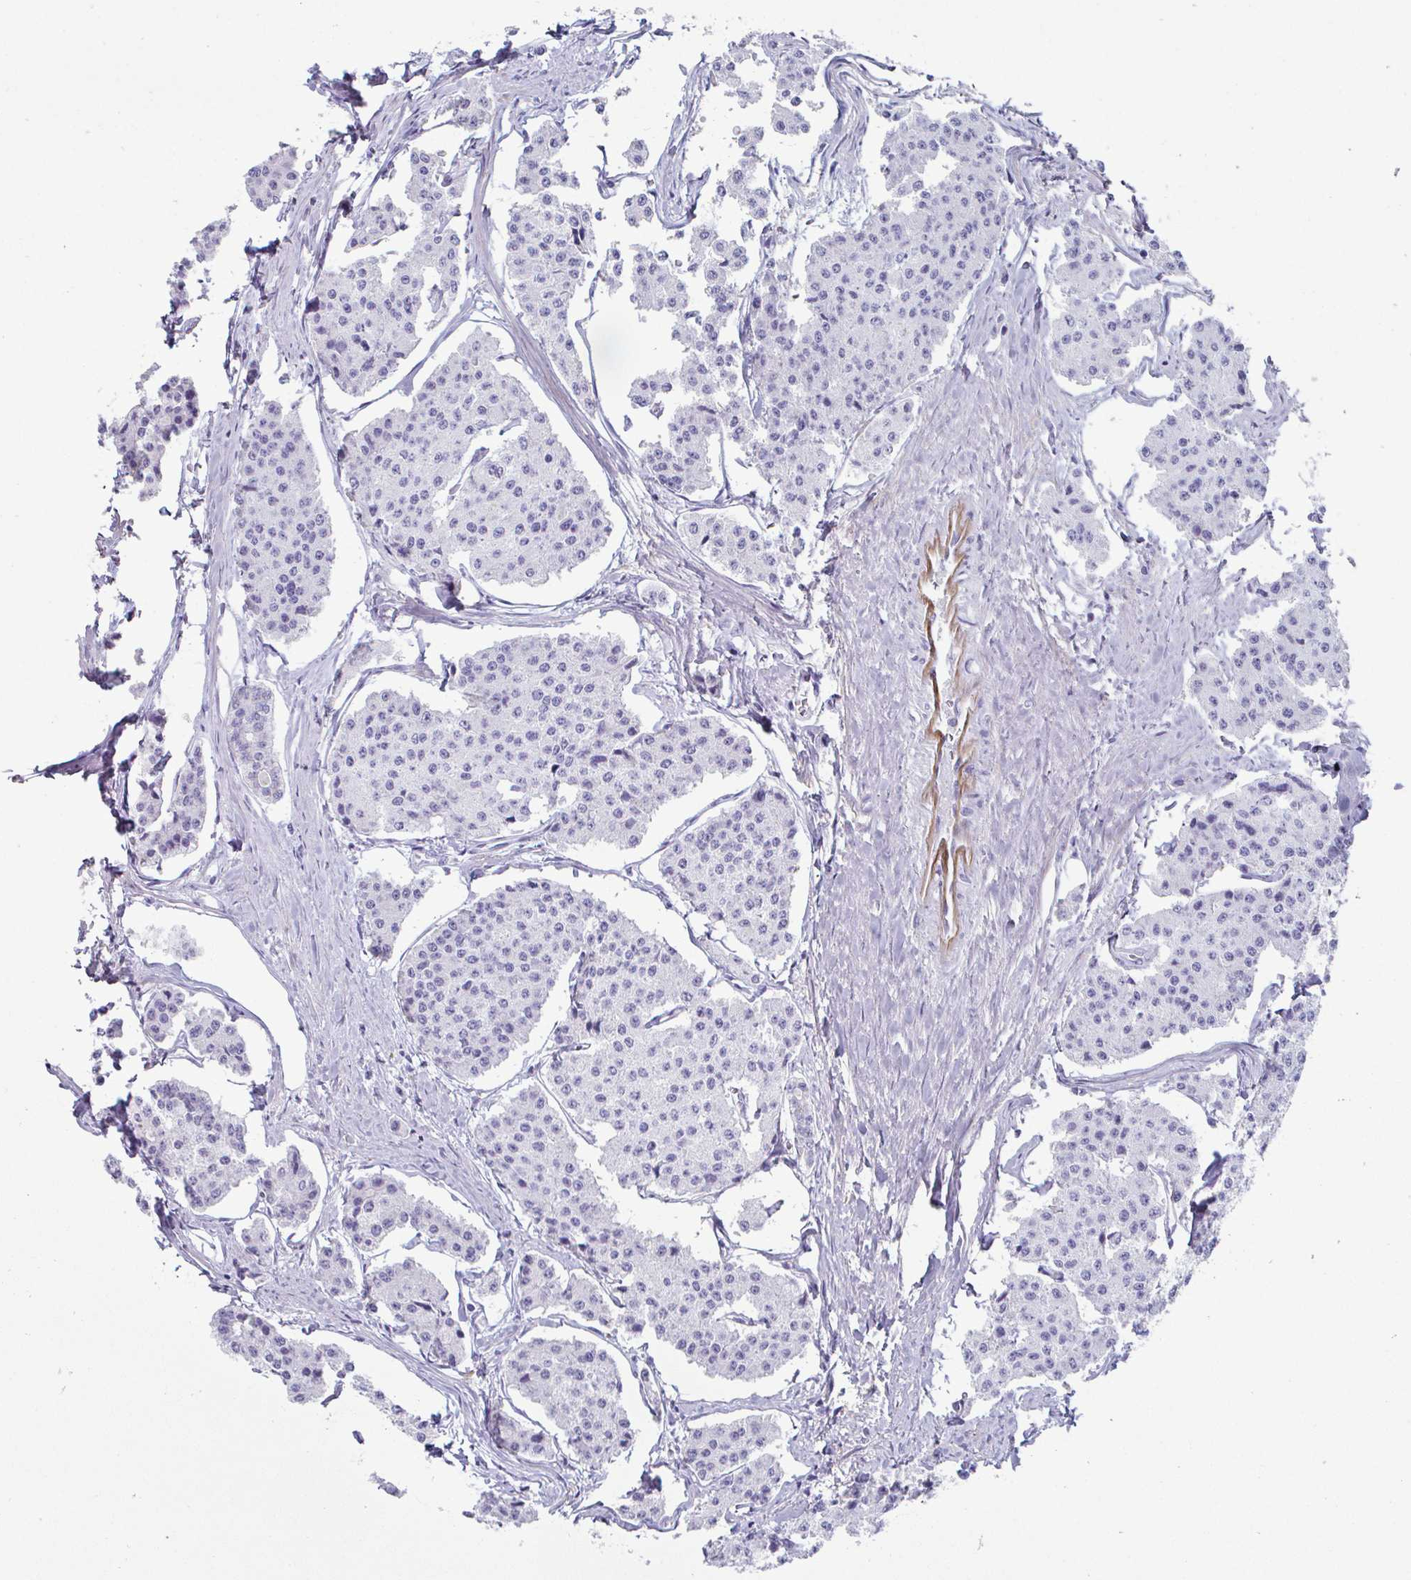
{"staining": {"intensity": "negative", "quantity": "none", "location": "none"}, "tissue": "carcinoid", "cell_type": "Tumor cells", "image_type": "cancer", "snomed": [{"axis": "morphology", "description": "Carcinoid, malignant, NOS"}, {"axis": "topography", "description": "Small intestine"}], "caption": "Tumor cells show no significant staining in carcinoid.", "gene": "CREG2", "patient": {"sex": "female", "age": 65}}